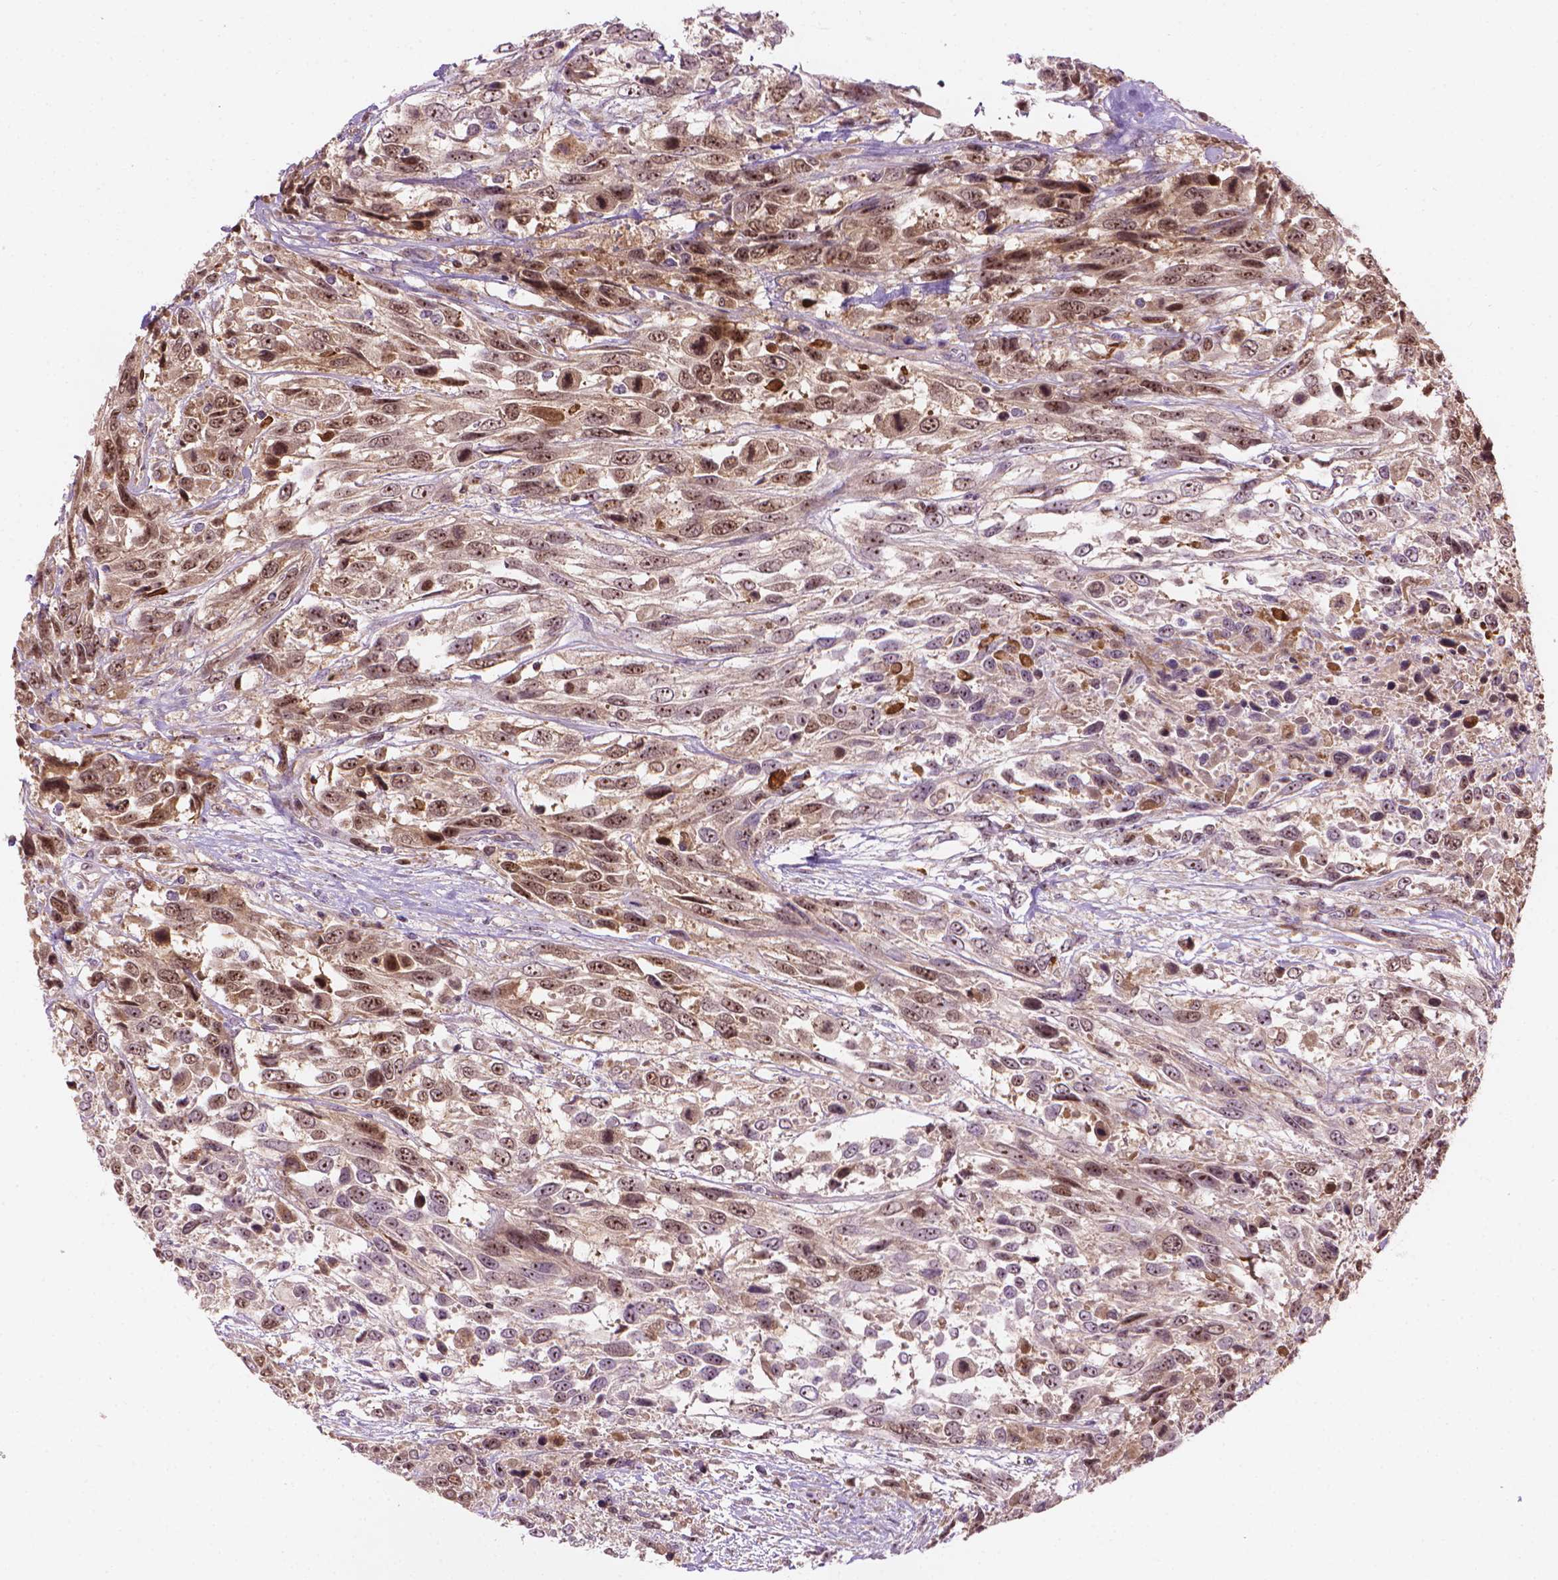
{"staining": {"intensity": "moderate", "quantity": ">75%", "location": "nuclear"}, "tissue": "urothelial cancer", "cell_type": "Tumor cells", "image_type": "cancer", "snomed": [{"axis": "morphology", "description": "Urothelial carcinoma, High grade"}, {"axis": "topography", "description": "Urinary bladder"}], "caption": "Tumor cells reveal medium levels of moderate nuclear positivity in about >75% of cells in human urothelial cancer.", "gene": "SMC2", "patient": {"sex": "female", "age": 70}}